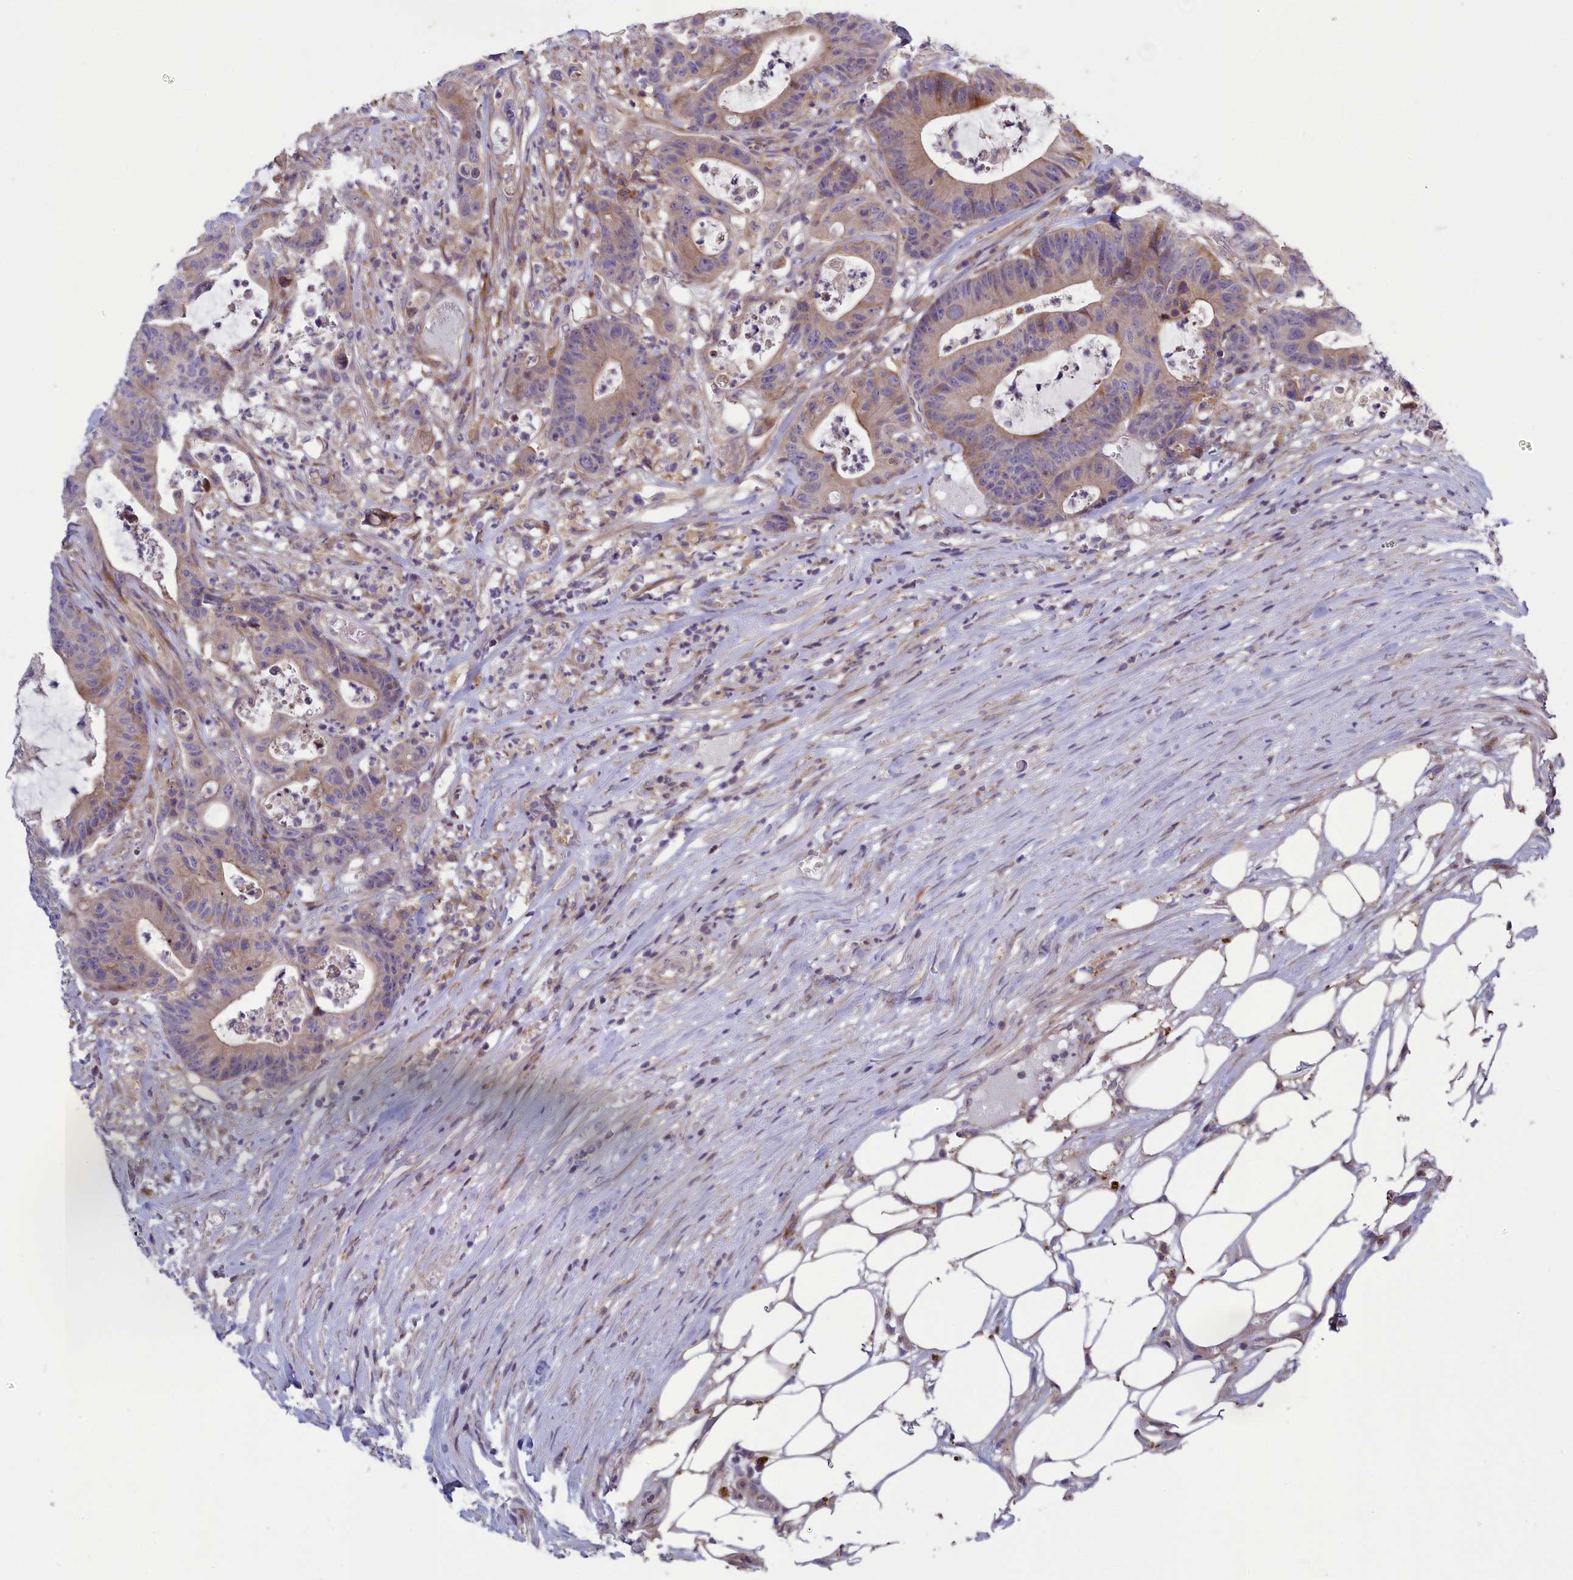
{"staining": {"intensity": "moderate", "quantity": "<25%", "location": "cytoplasmic/membranous"}, "tissue": "colorectal cancer", "cell_type": "Tumor cells", "image_type": "cancer", "snomed": [{"axis": "morphology", "description": "Adenocarcinoma, NOS"}, {"axis": "topography", "description": "Colon"}], "caption": "Immunohistochemistry (IHC) micrograph of neoplastic tissue: colorectal cancer (adenocarcinoma) stained using IHC displays low levels of moderate protein expression localized specifically in the cytoplasmic/membranous of tumor cells, appearing as a cytoplasmic/membranous brown color.", "gene": "BLTP2", "patient": {"sex": "female", "age": 84}}